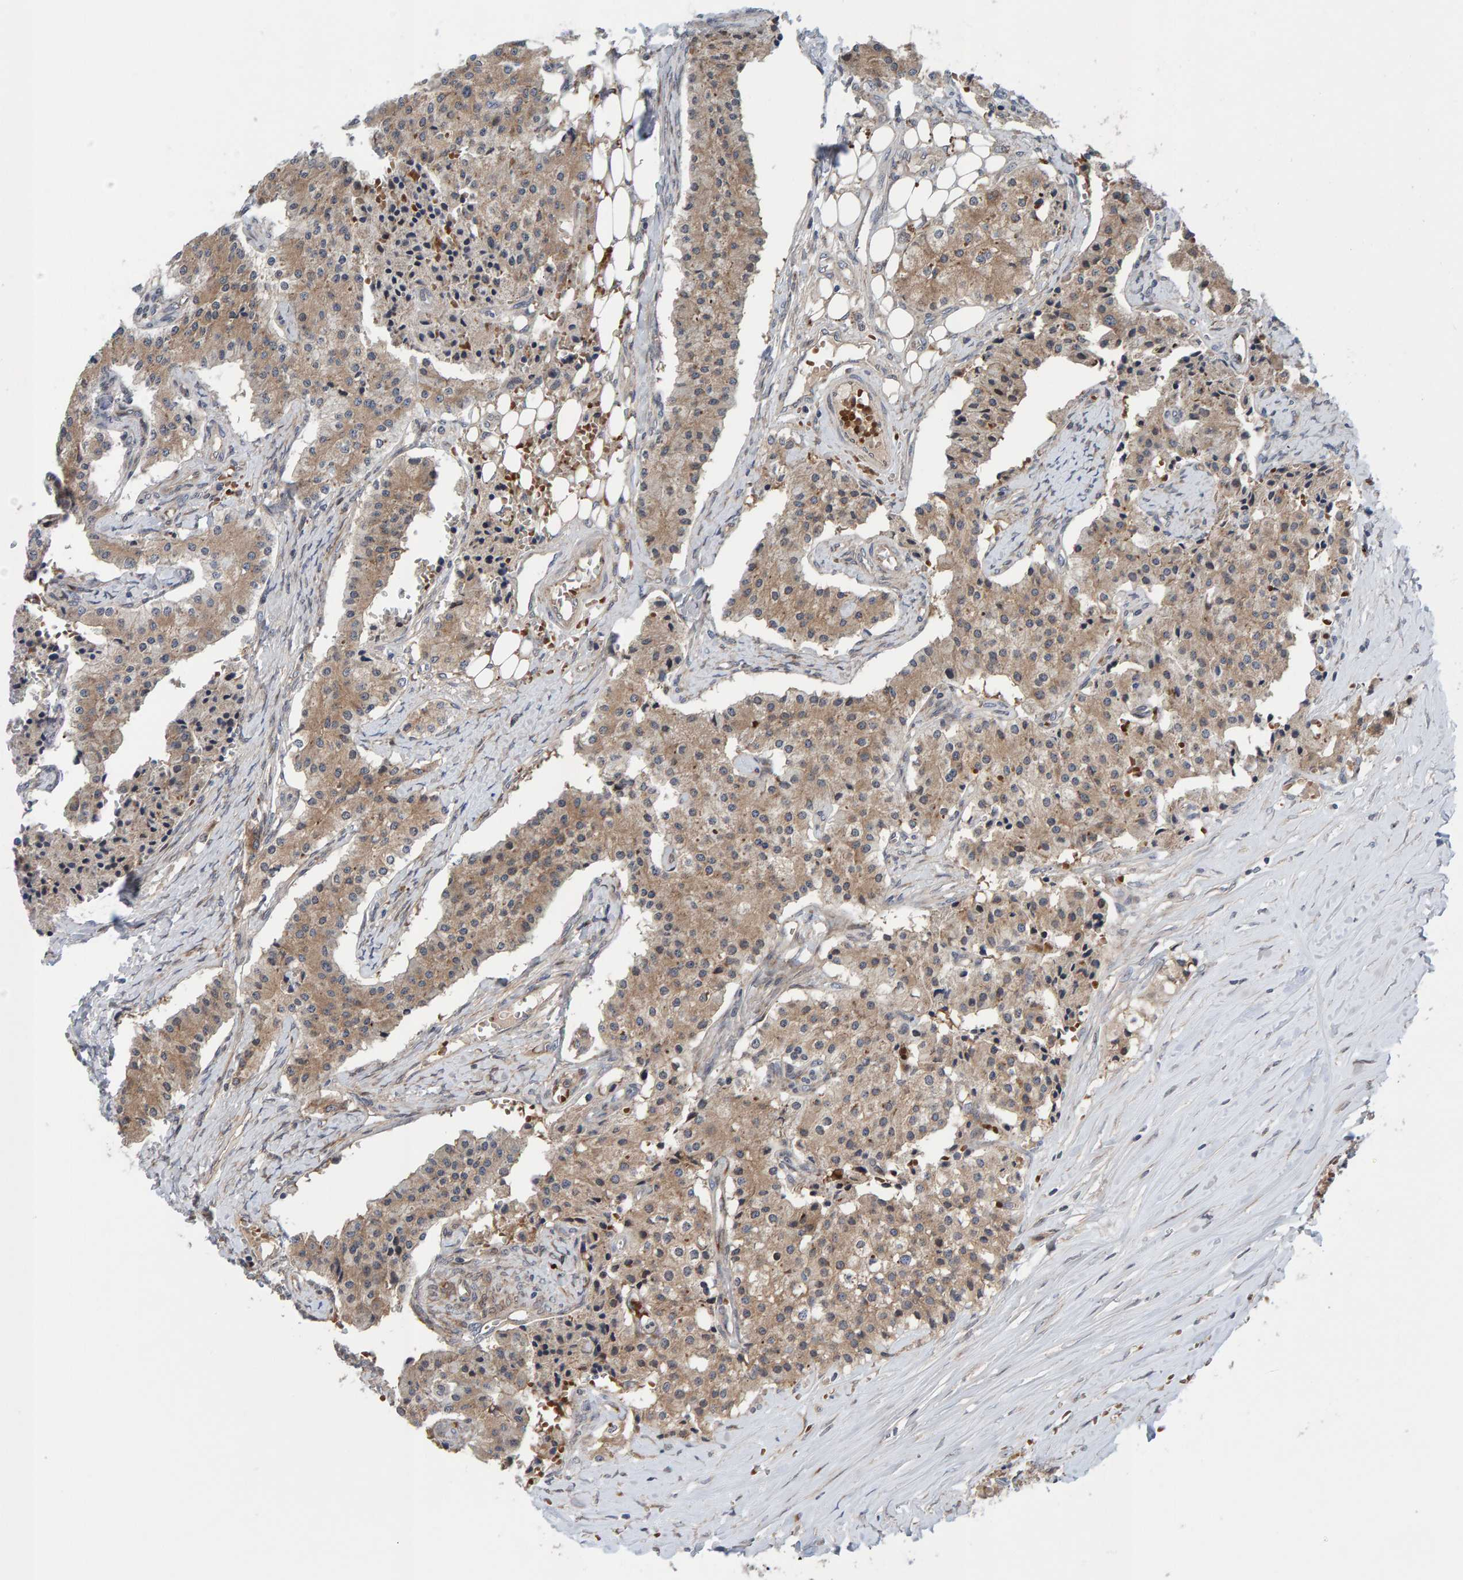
{"staining": {"intensity": "moderate", "quantity": ">75%", "location": "cytoplasmic/membranous"}, "tissue": "carcinoid", "cell_type": "Tumor cells", "image_type": "cancer", "snomed": [{"axis": "morphology", "description": "Carcinoid, malignant, NOS"}, {"axis": "topography", "description": "Colon"}], "caption": "A medium amount of moderate cytoplasmic/membranous staining is appreciated in approximately >75% of tumor cells in carcinoid (malignant) tissue.", "gene": "MFSD6L", "patient": {"sex": "female", "age": 52}}